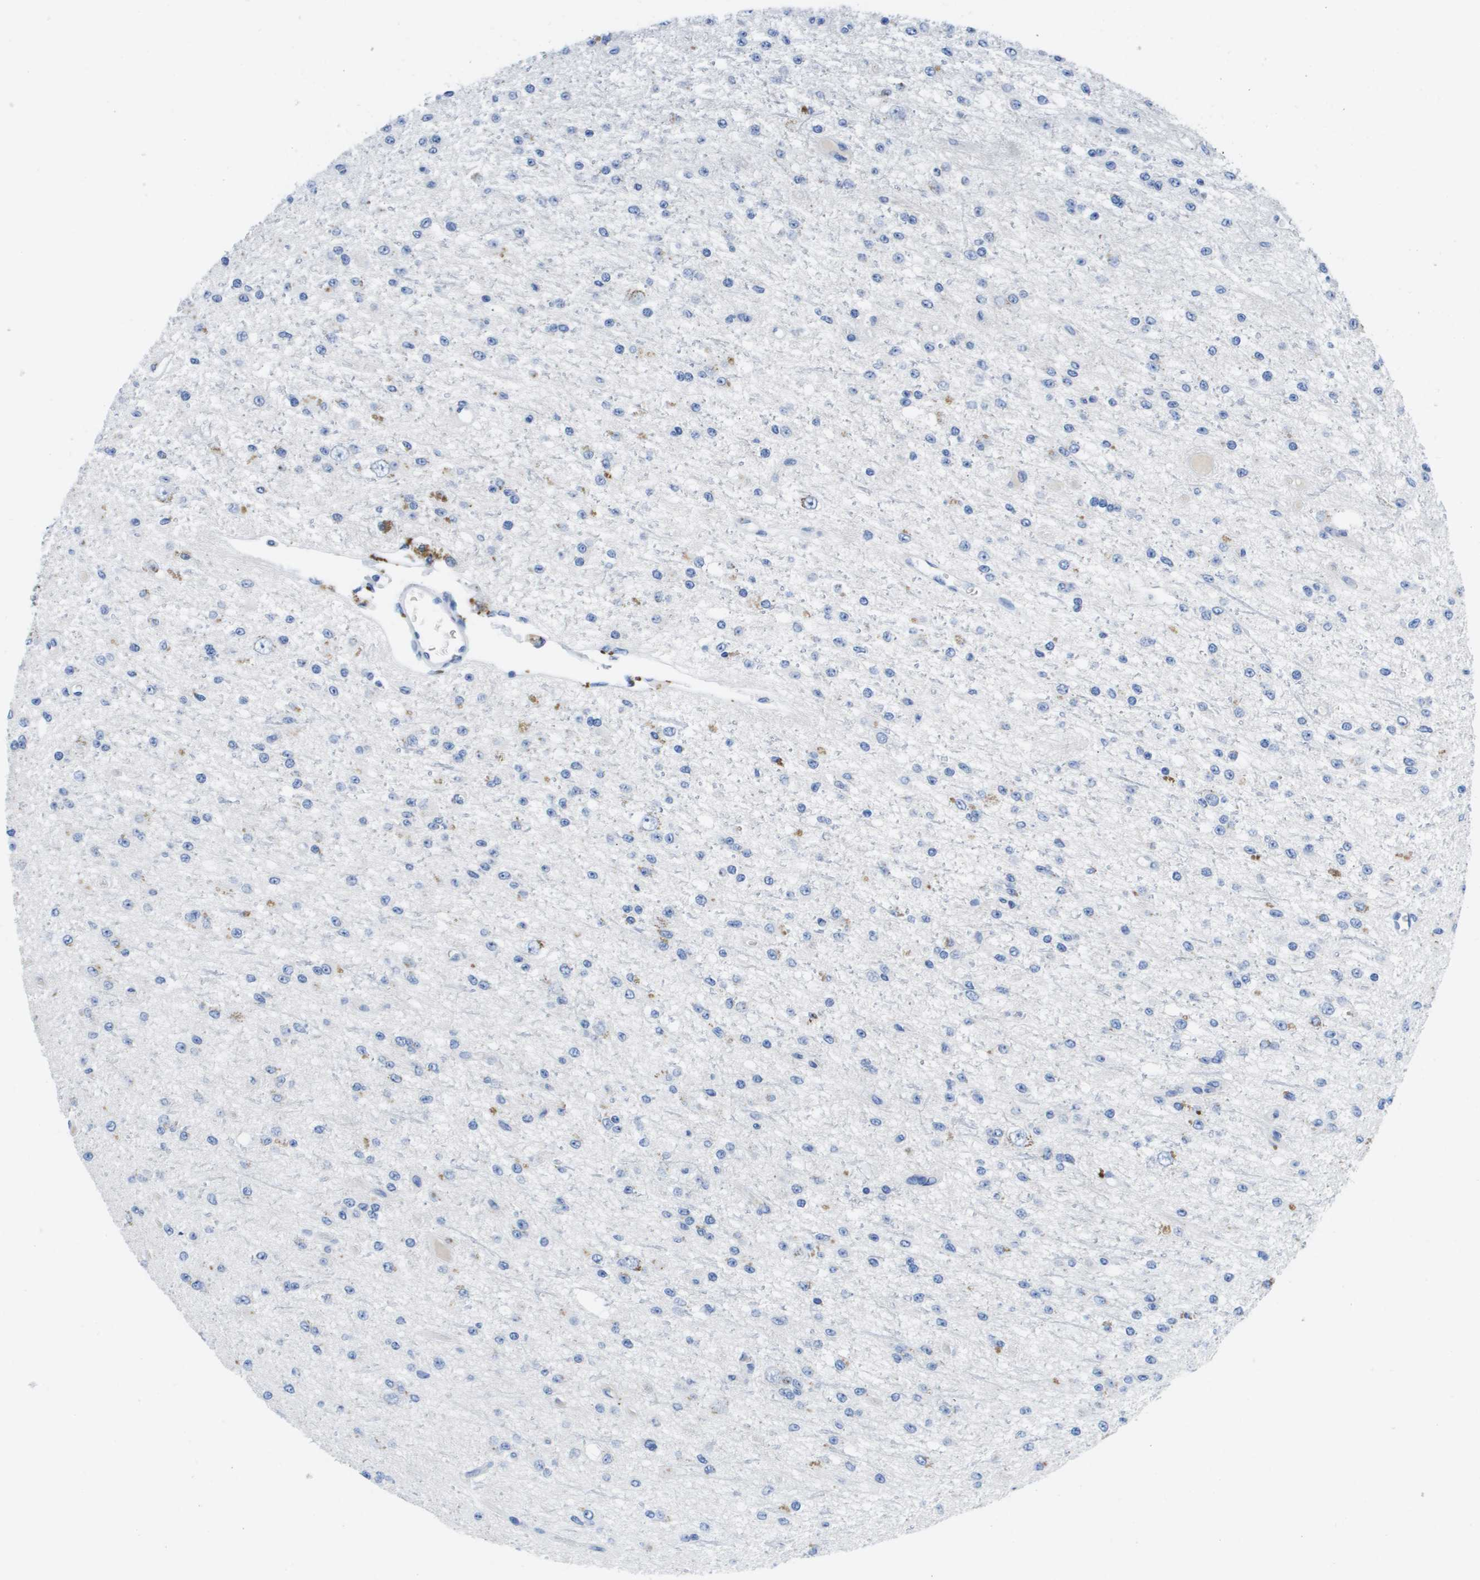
{"staining": {"intensity": "negative", "quantity": "none", "location": "none"}, "tissue": "glioma", "cell_type": "Tumor cells", "image_type": "cancer", "snomed": [{"axis": "morphology", "description": "Glioma, malignant, Low grade"}, {"axis": "topography", "description": "Brain"}], "caption": "Malignant low-grade glioma stained for a protein using IHC shows no positivity tumor cells.", "gene": "MS4A1", "patient": {"sex": "male", "age": 38}}